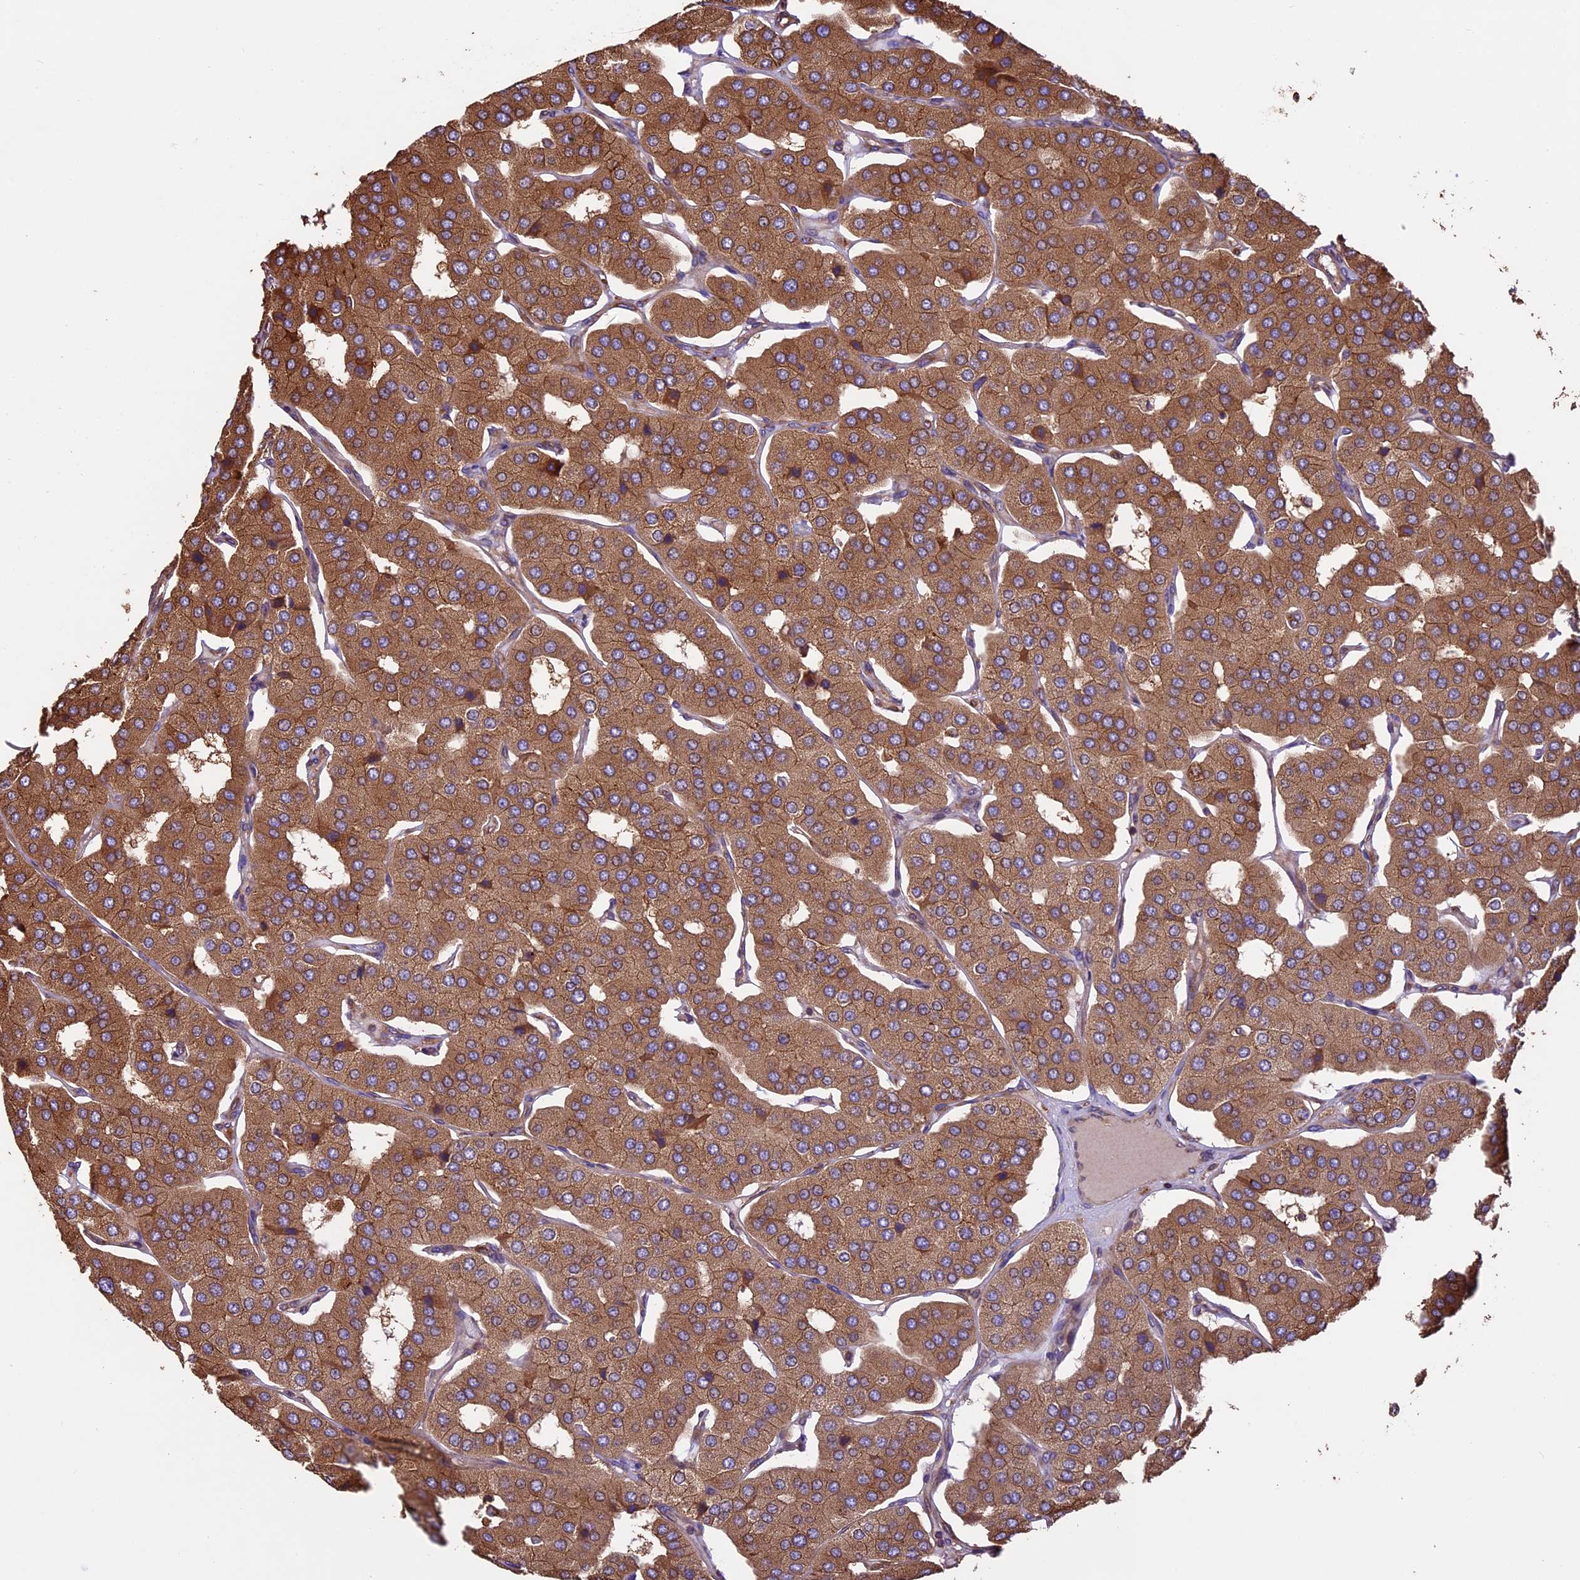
{"staining": {"intensity": "moderate", "quantity": ">75%", "location": "cytoplasmic/membranous"}, "tissue": "parathyroid gland", "cell_type": "Glandular cells", "image_type": "normal", "snomed": [{"axis": "morphology", "description": "Normal tissue, NOS"}, {"axis": "morphology", "description": "Adenoma, NOS"}, {"axis": "topography", "description": "Parathyroid gland"}], "caption": "Immunohistochemistry (DAB (3,3'-diaminobenzidine)) staining of benign parathyroid gland demonstrates moderate cytoplasmic/membranous protein positivity in about >75% of glandular cells. (DAB (3,3'-diaminobenzidine) IHC, brown staining for protein, blue staining for nuclei).", "gene": "KARS1", "patient": {"sex": "female", "age": 86}}